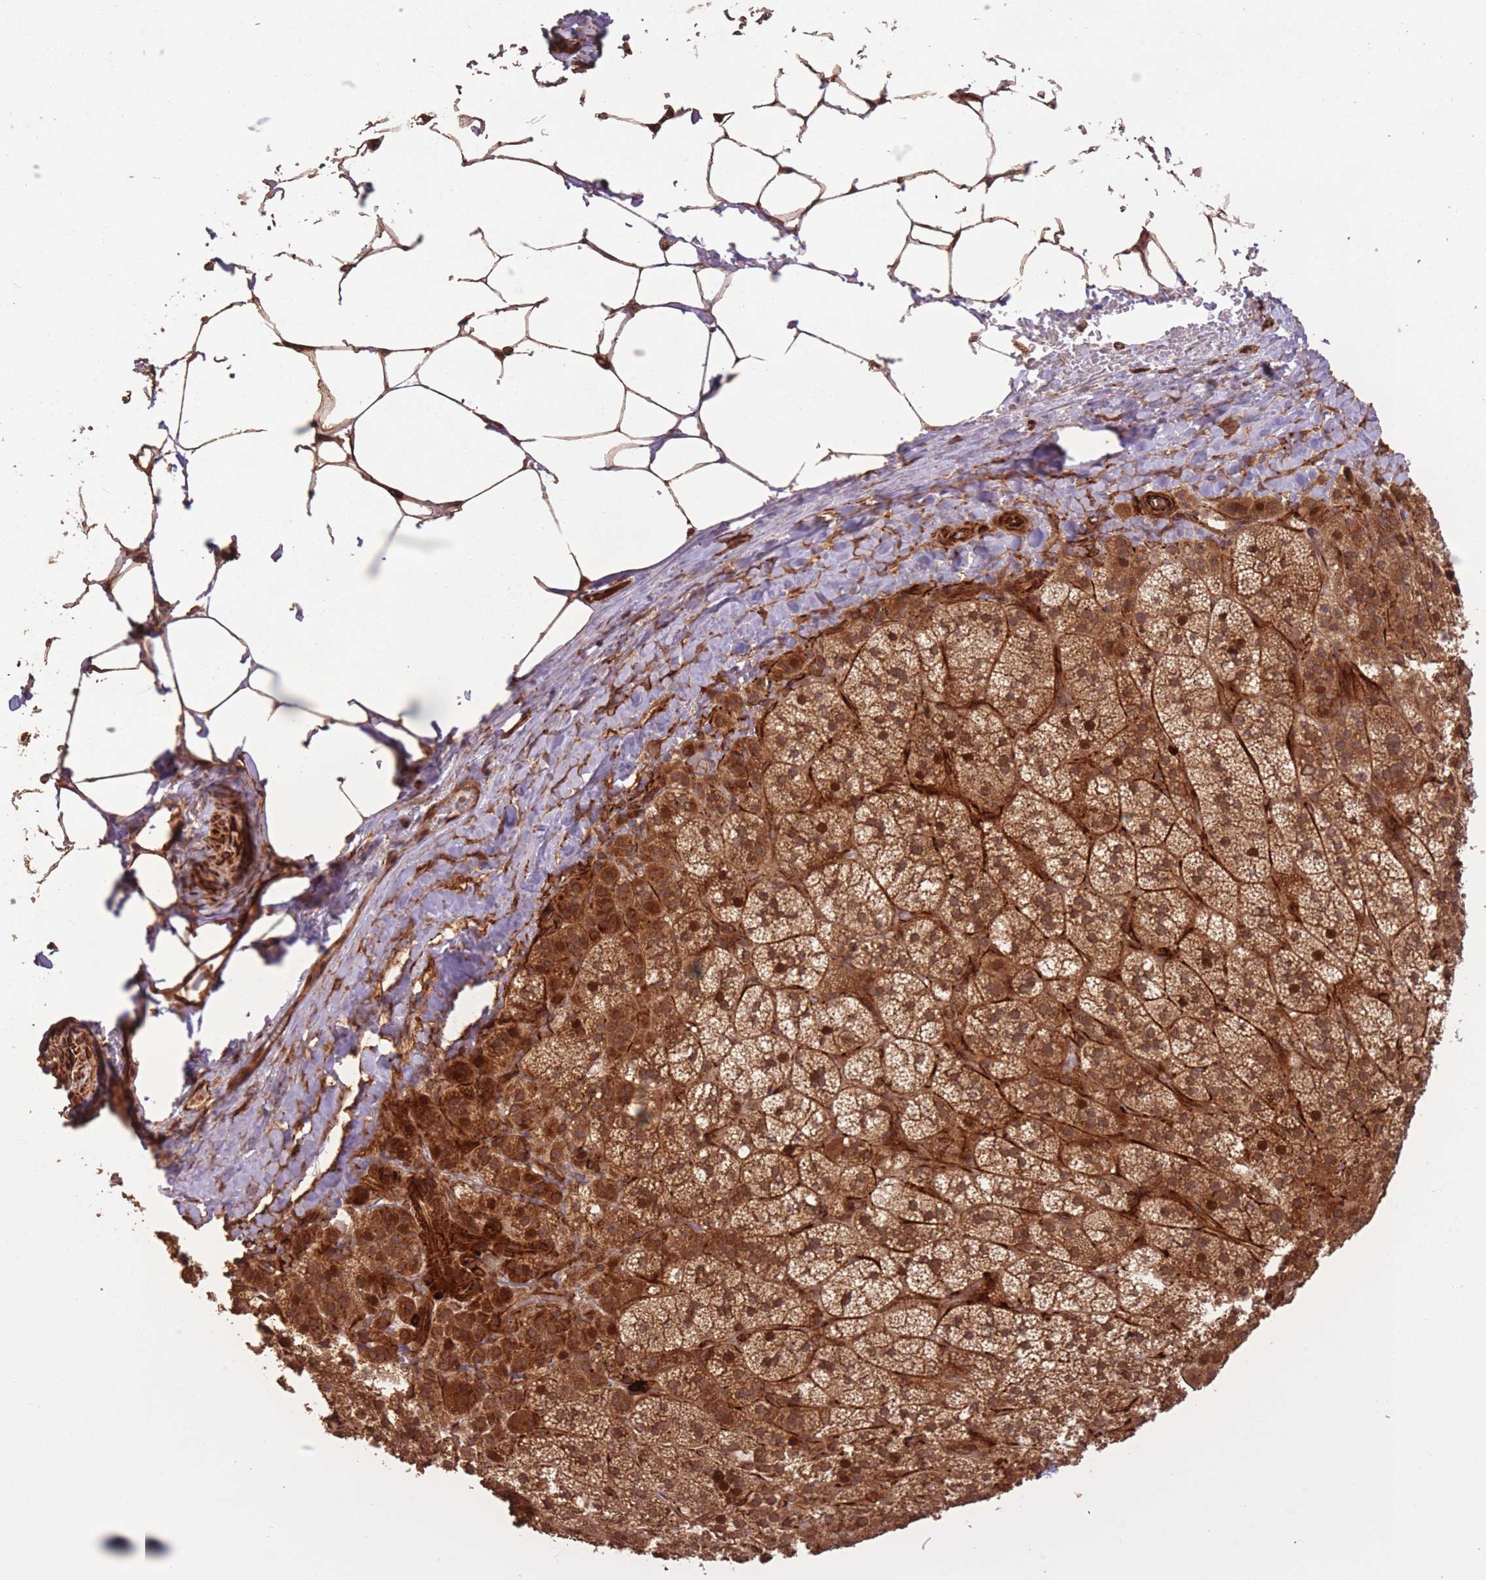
{"staining": {"intensity": "strong", "quantity": ">75%", "location": "cytoplasmic/membranous,nuclear"}, "tissue": "adrenal gland", "cell_type": "Glandular cells", "image_type": "normal", "snomed": [{"axis": "morphology", "description": "Normal tissue, NOS"}, {"axis": "topography", "description": "Adrenal gland"}], "caption": "This photomicrograph demonstrates IHC staining of benign adrenal gland, with high strong cytoplasmic/membranous,nuclear staining in approximately >75% of glandular cells.", "gene": "ERBB3", "patient": {"sex": "female", "age": 58}}